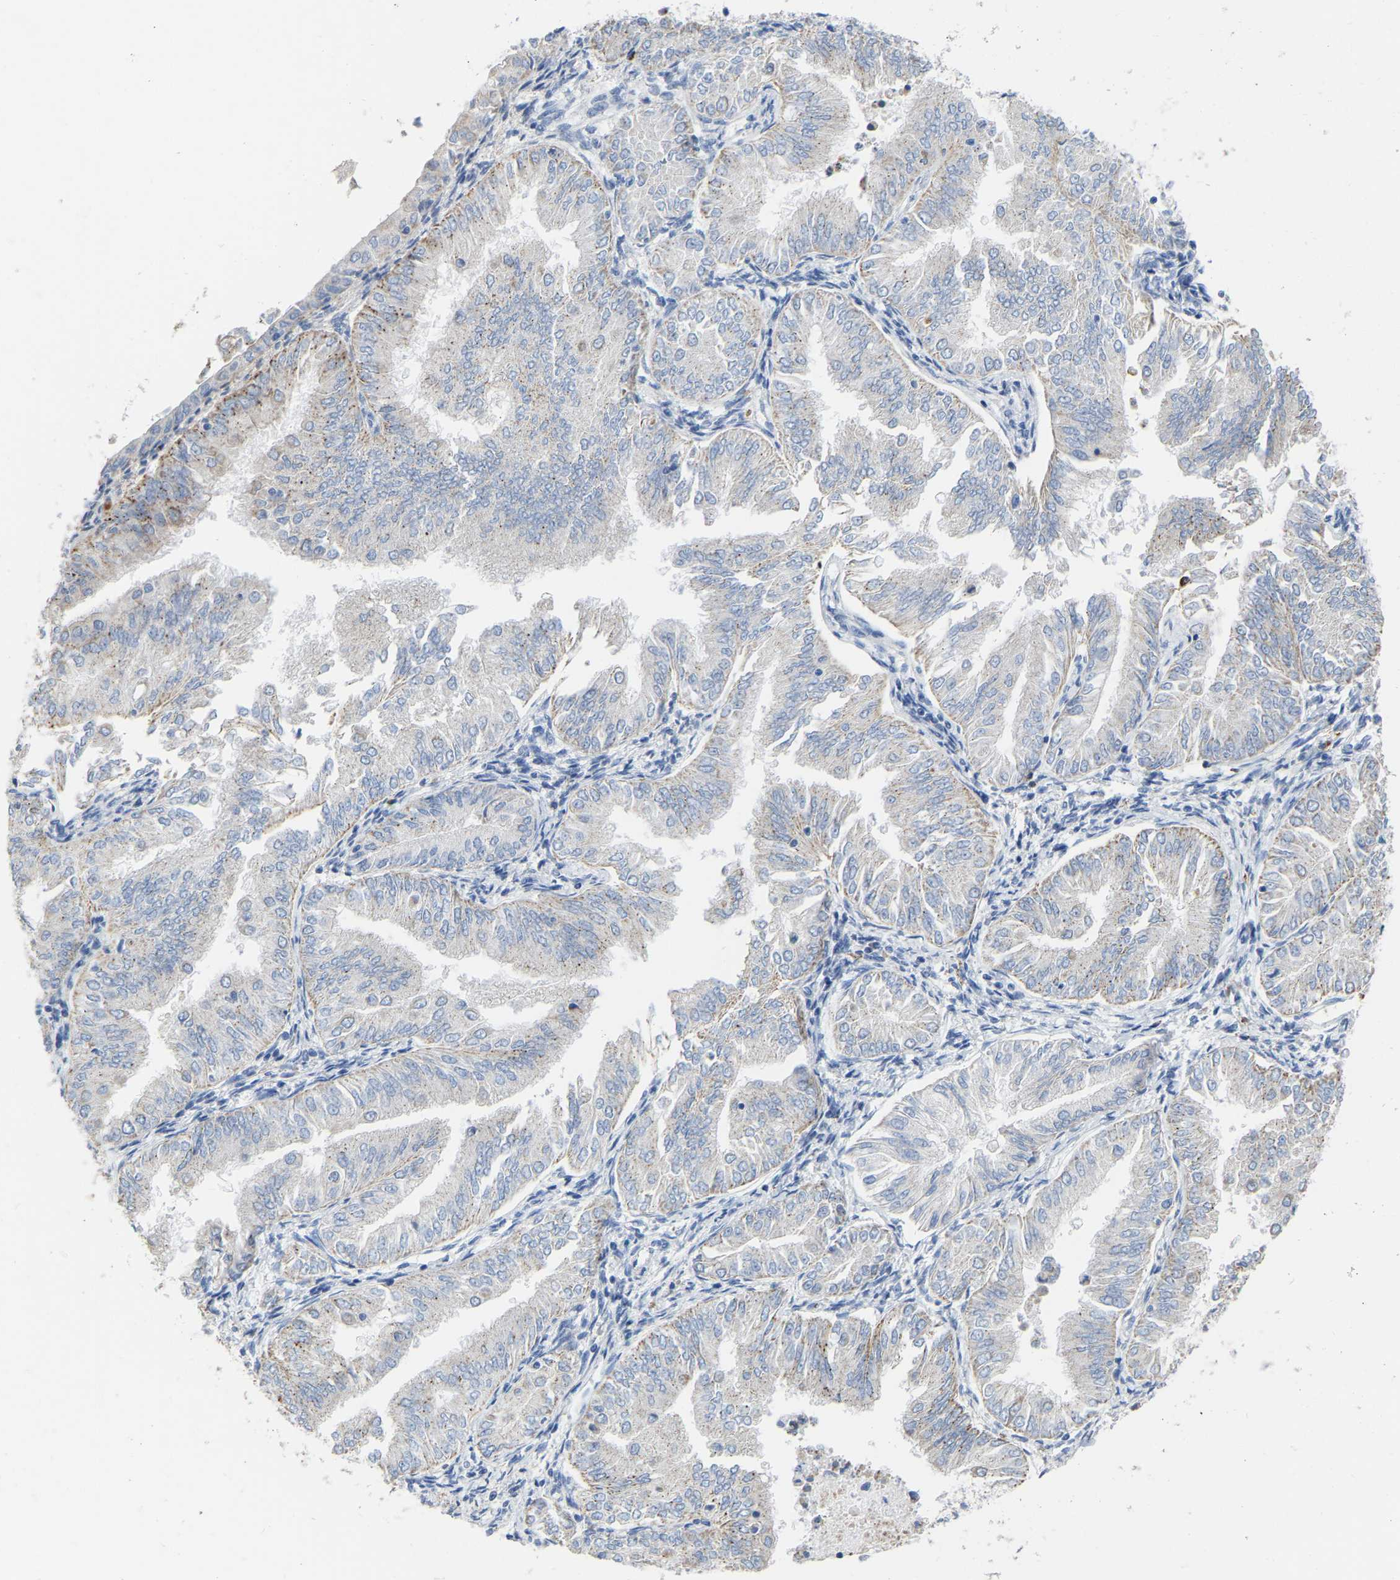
{"staining": {"intensity": "negative", "quantity": "none", "location": "none"}, "tissue": "endometrial cancer", "cell_type": "Tumor cells", "image_type": "cancer", "snomed": [{"axis": "morphology", "description": "Adenocarcinoma, NOS"}, {"axis": "topography", "description": "Endometrium"}], "caption": "Endometrial adenocarcinoma was stained to show a protein in brown. There is no significant staining in tumor cells.", "gene": "ULBP2", "patient": {"sex": "female", "age": 53}}